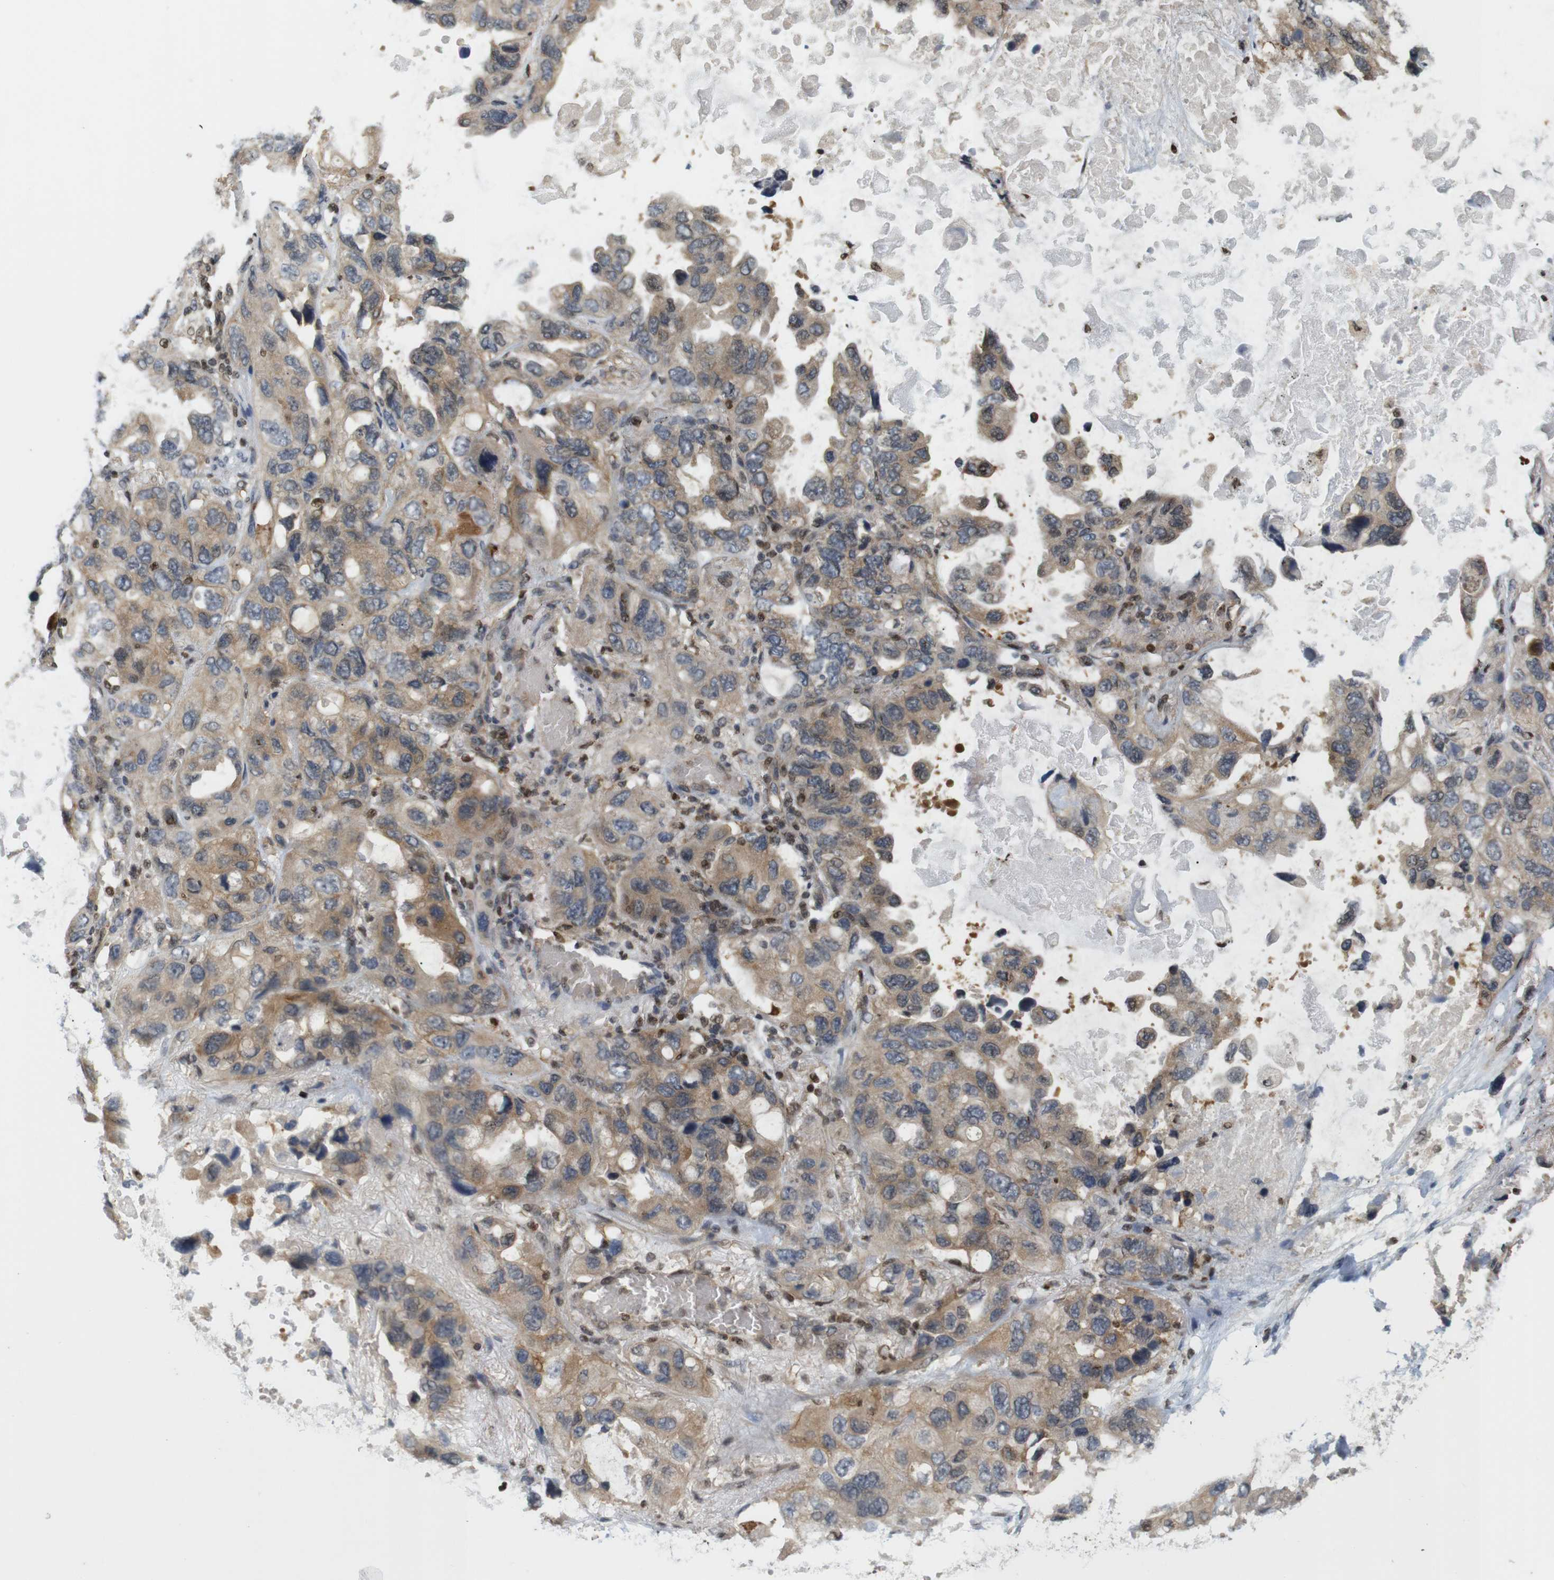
{"staining": {"intensity": "moderate", "quantity": ">75%", "location": "cytoplasmic/membranous"}, "tissue": "lung cancer", "cell_type": "Tumor cells", "image_type": "cancer", "snomed": [{"axis": "morphology", "description": "Squamous cell carcinoma, NOS"}, {"axis": "topography", "description": "Lung"}], "caption": "Moderate cytoplasmic/membranous expression for a protein is identified in about >75% of tumor cells of lung cancer (squamous cell carcinoma) using IHC.", "gene": "MBD1", "patient": {"sex": "female", "age": 73}}